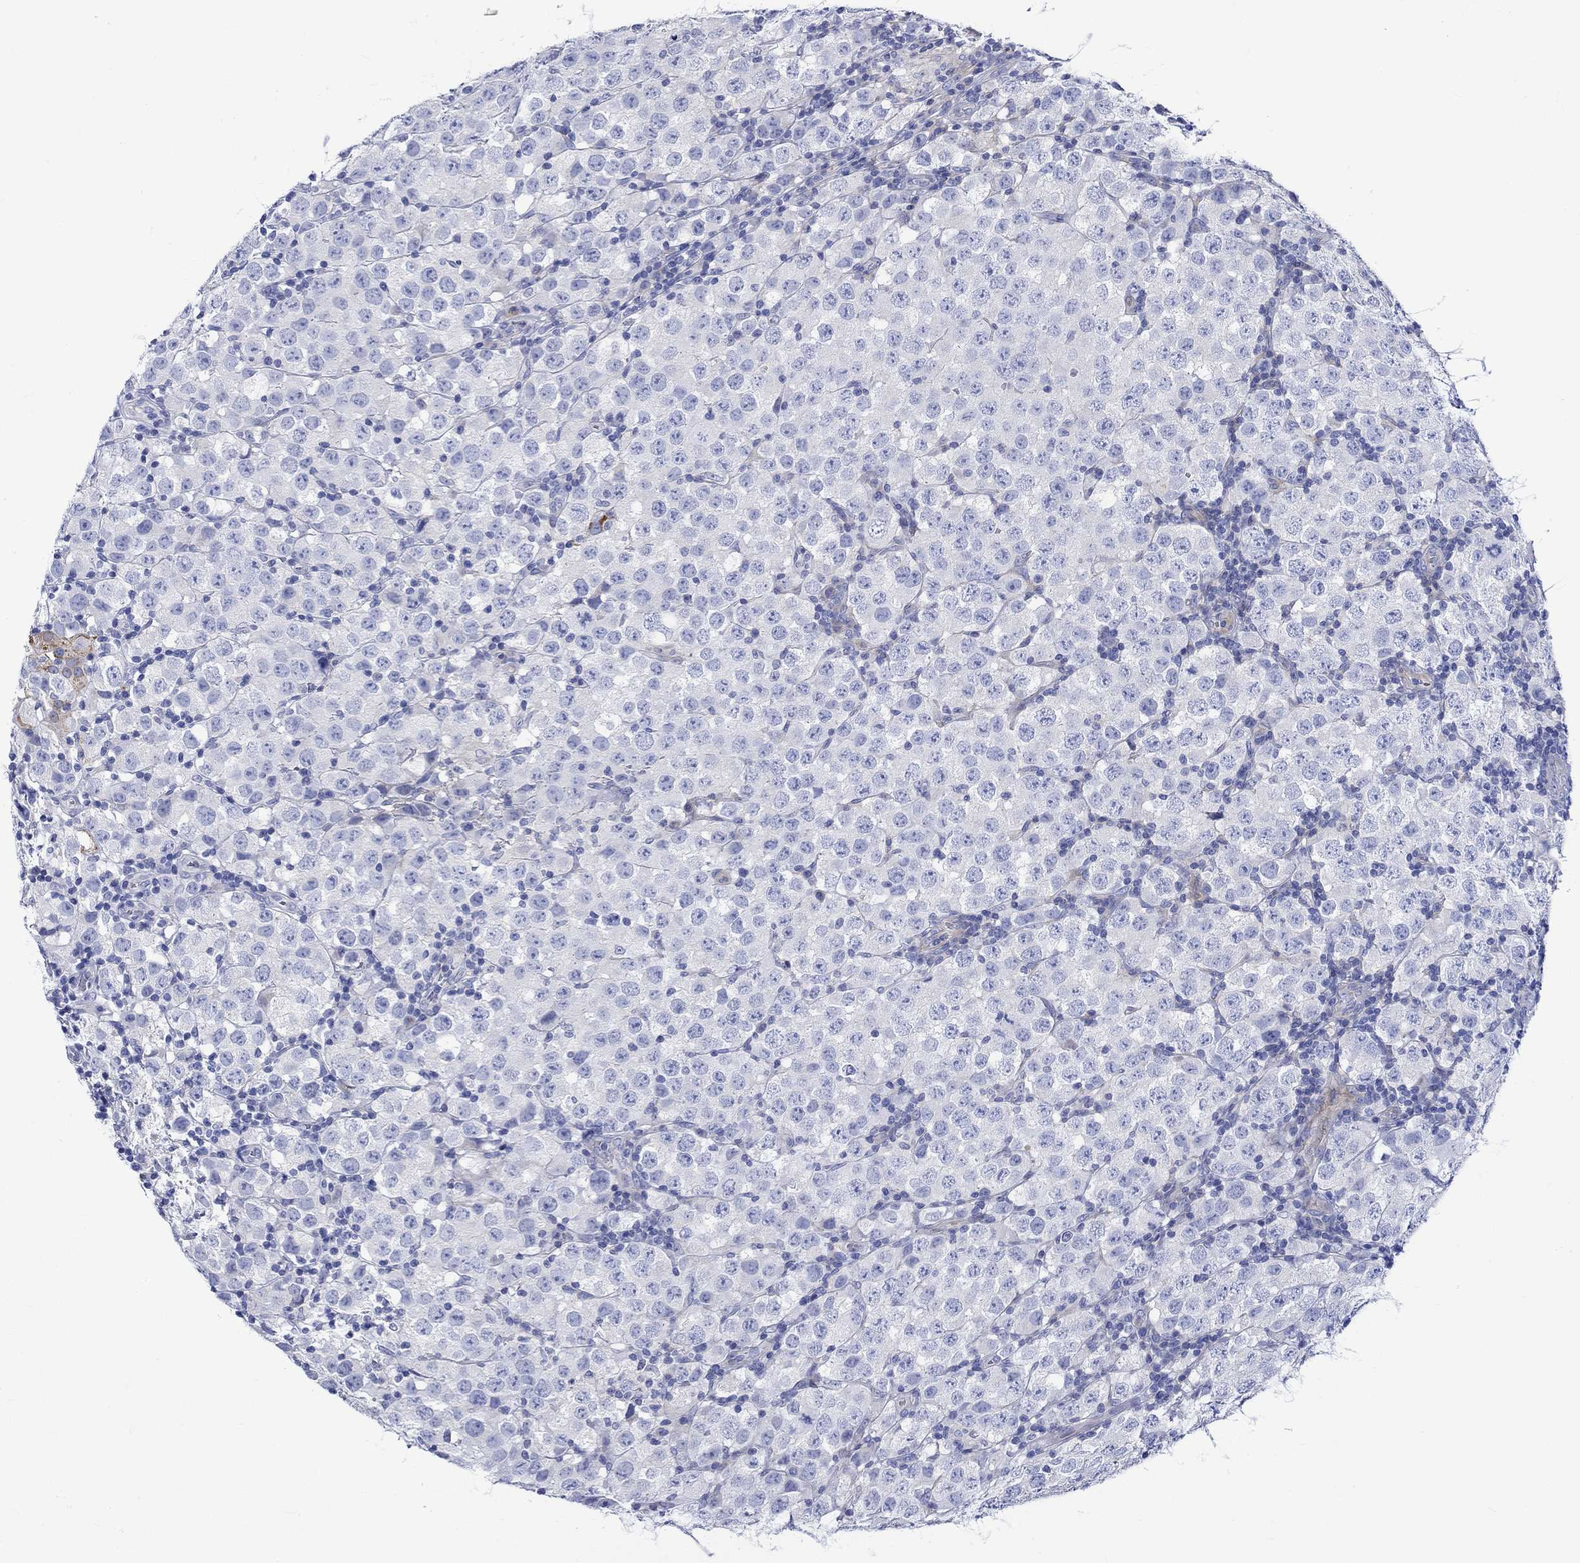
{"staining": {"intensity": "negative", "quantity": "none", "location": "none"}, "tissue": "testis cancer", "cell_type": "Tumor cells", "image_type": "cancer", "snomed": [{"axis": "morphology", "description": "Seminoma, NOS"}, {"axis": "topography", "description": "Testis"}], "caption": "There is no significant positivity in tumor cells of testis cancer.", "gene": "NRIP3", "patient": {"sex": "male", "age": 34}}